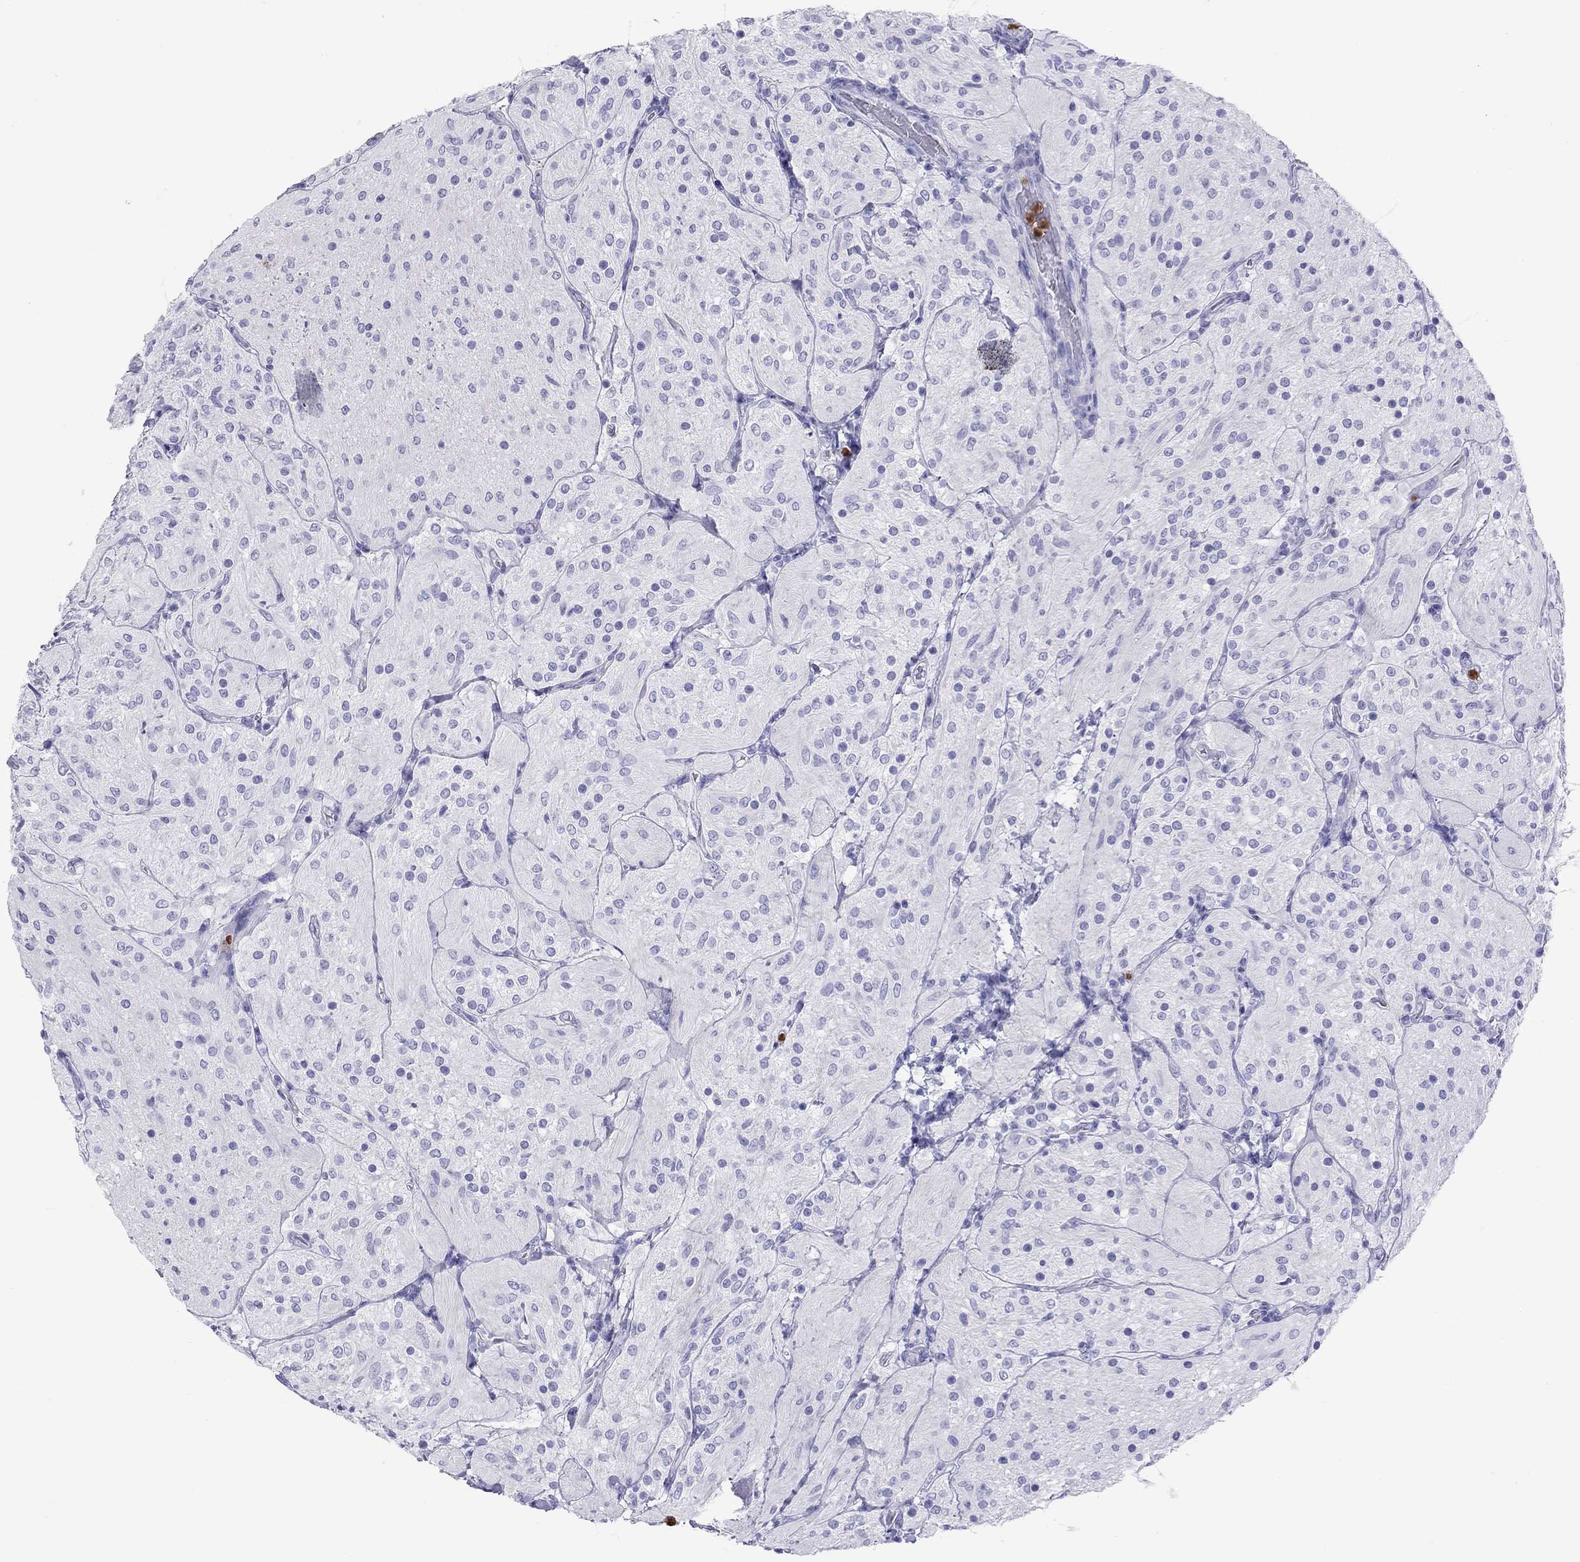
{"staining": {"intensity": "negative", "quantity": "none", "location": "none"}, "tissue": "glioma", "cell_type": "Tumor cells", "image_type": "cancer", "snomed": [{"axis": "morphology", "description": "Glioma, malignant, Low grade"}, {"axis": "topography", "description": "Brain"}], "caption": "Human glioma stained for a protein using IHC shows no expression in tumor cells.", "gene": "SLAMF1", "patient": {"sex": "male", "age": 3}}